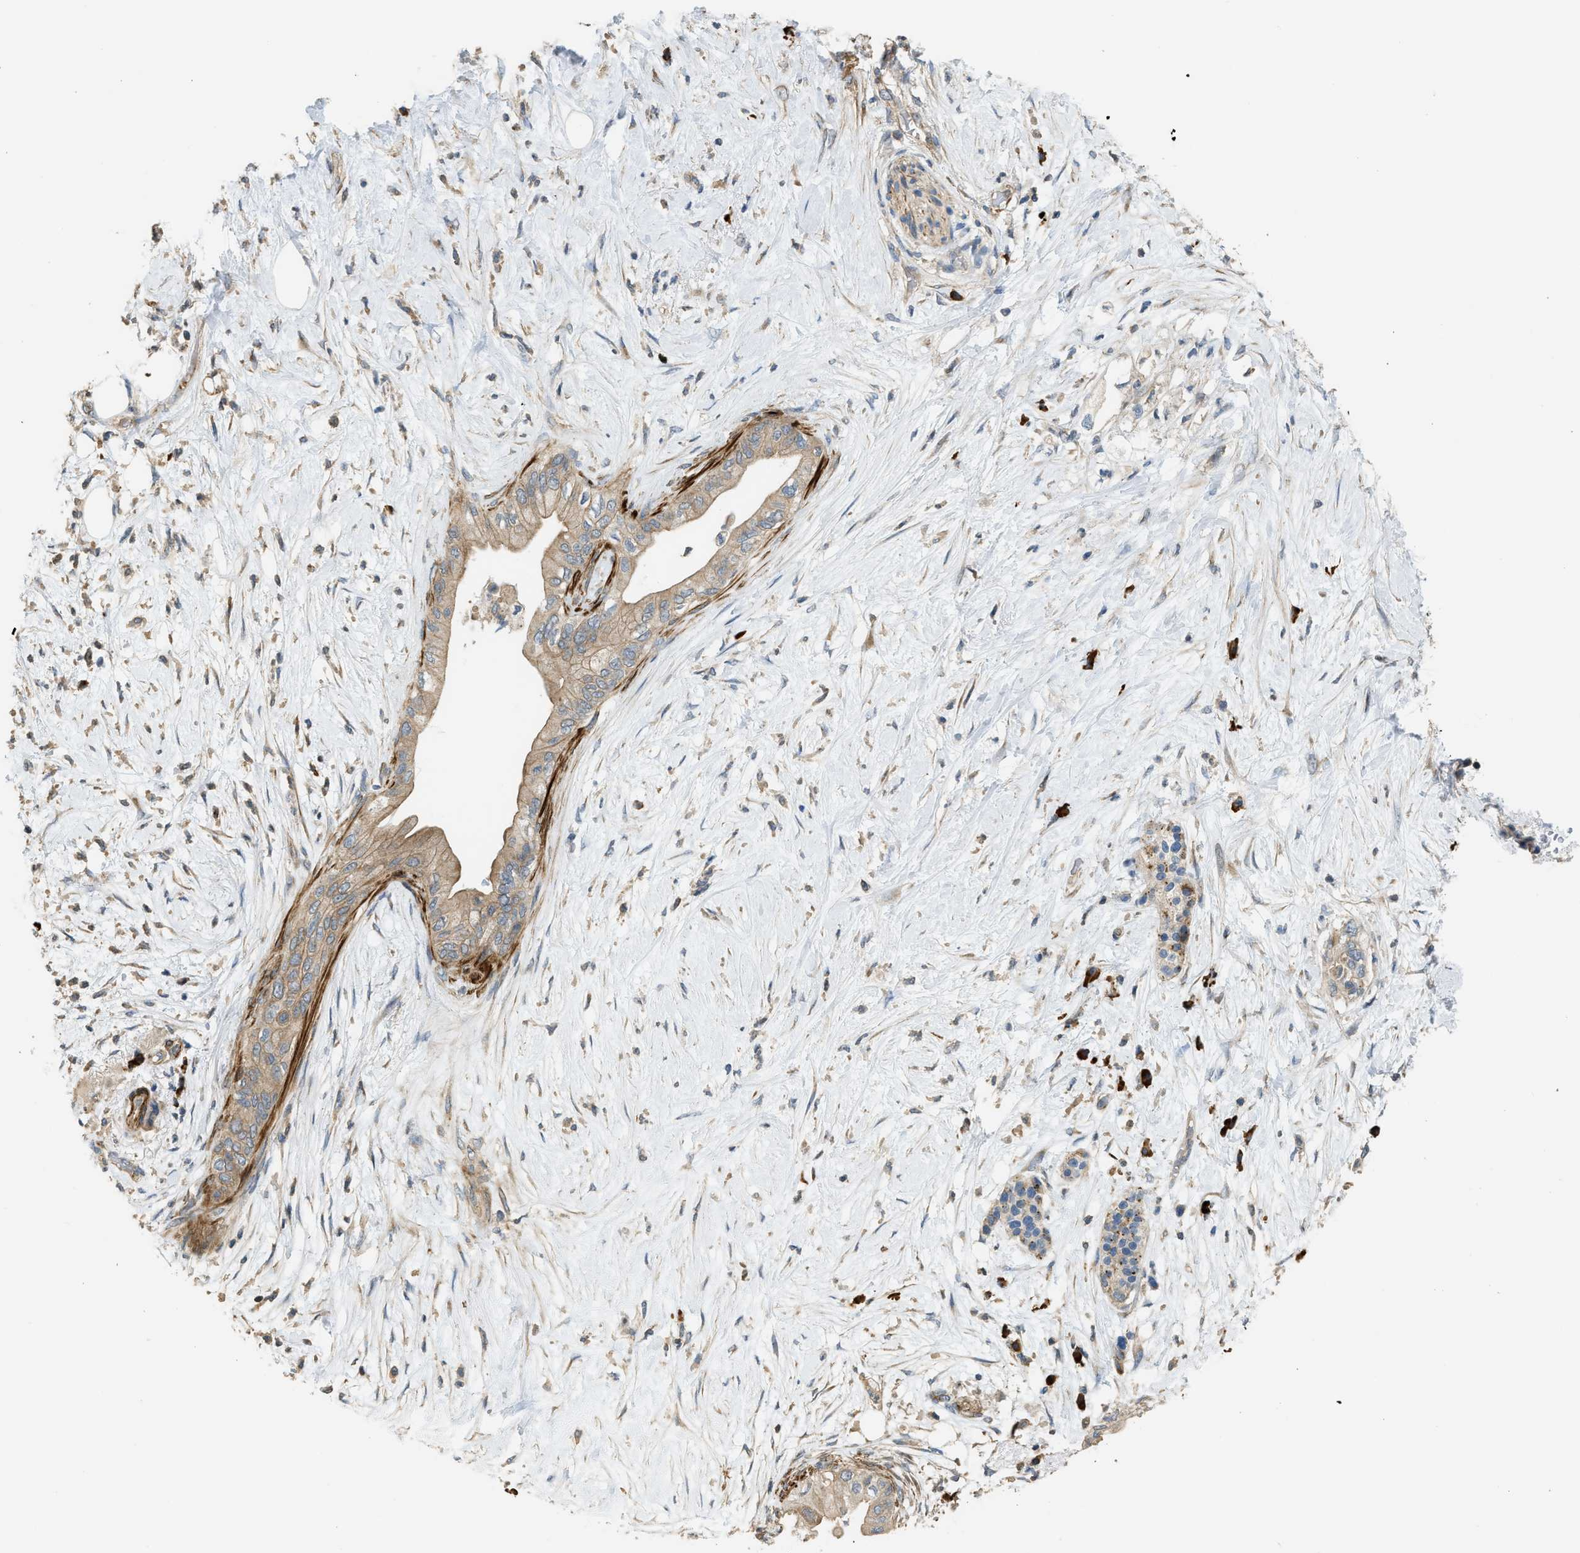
{"staining": {"intensity": "weak", "quantity": ">75%", "location": "cytoplasmic/membranous"}, "tissue": "pancreatic cancer", "cell_type": "Tumor cells", "image_type": "cancer", "snomed": [{"axis": "morphology", "description": "Normal tissue, NOS"}, {"axis": "morphology", "description": "Adenocarcinoma, NOS"}, {"axis": "topography", "description": "Pancreas"}, {"axis": "topography", "description": "Duodenum"}], "caption": "Brown immunohistochemical staining in human pancreatic adenocarcinoma displays weak cytoplasmic/membranous expression in about >75% of tumor cells.", "gene": "BTN3A2", "patient": {"sex": "female", "age": 60}}